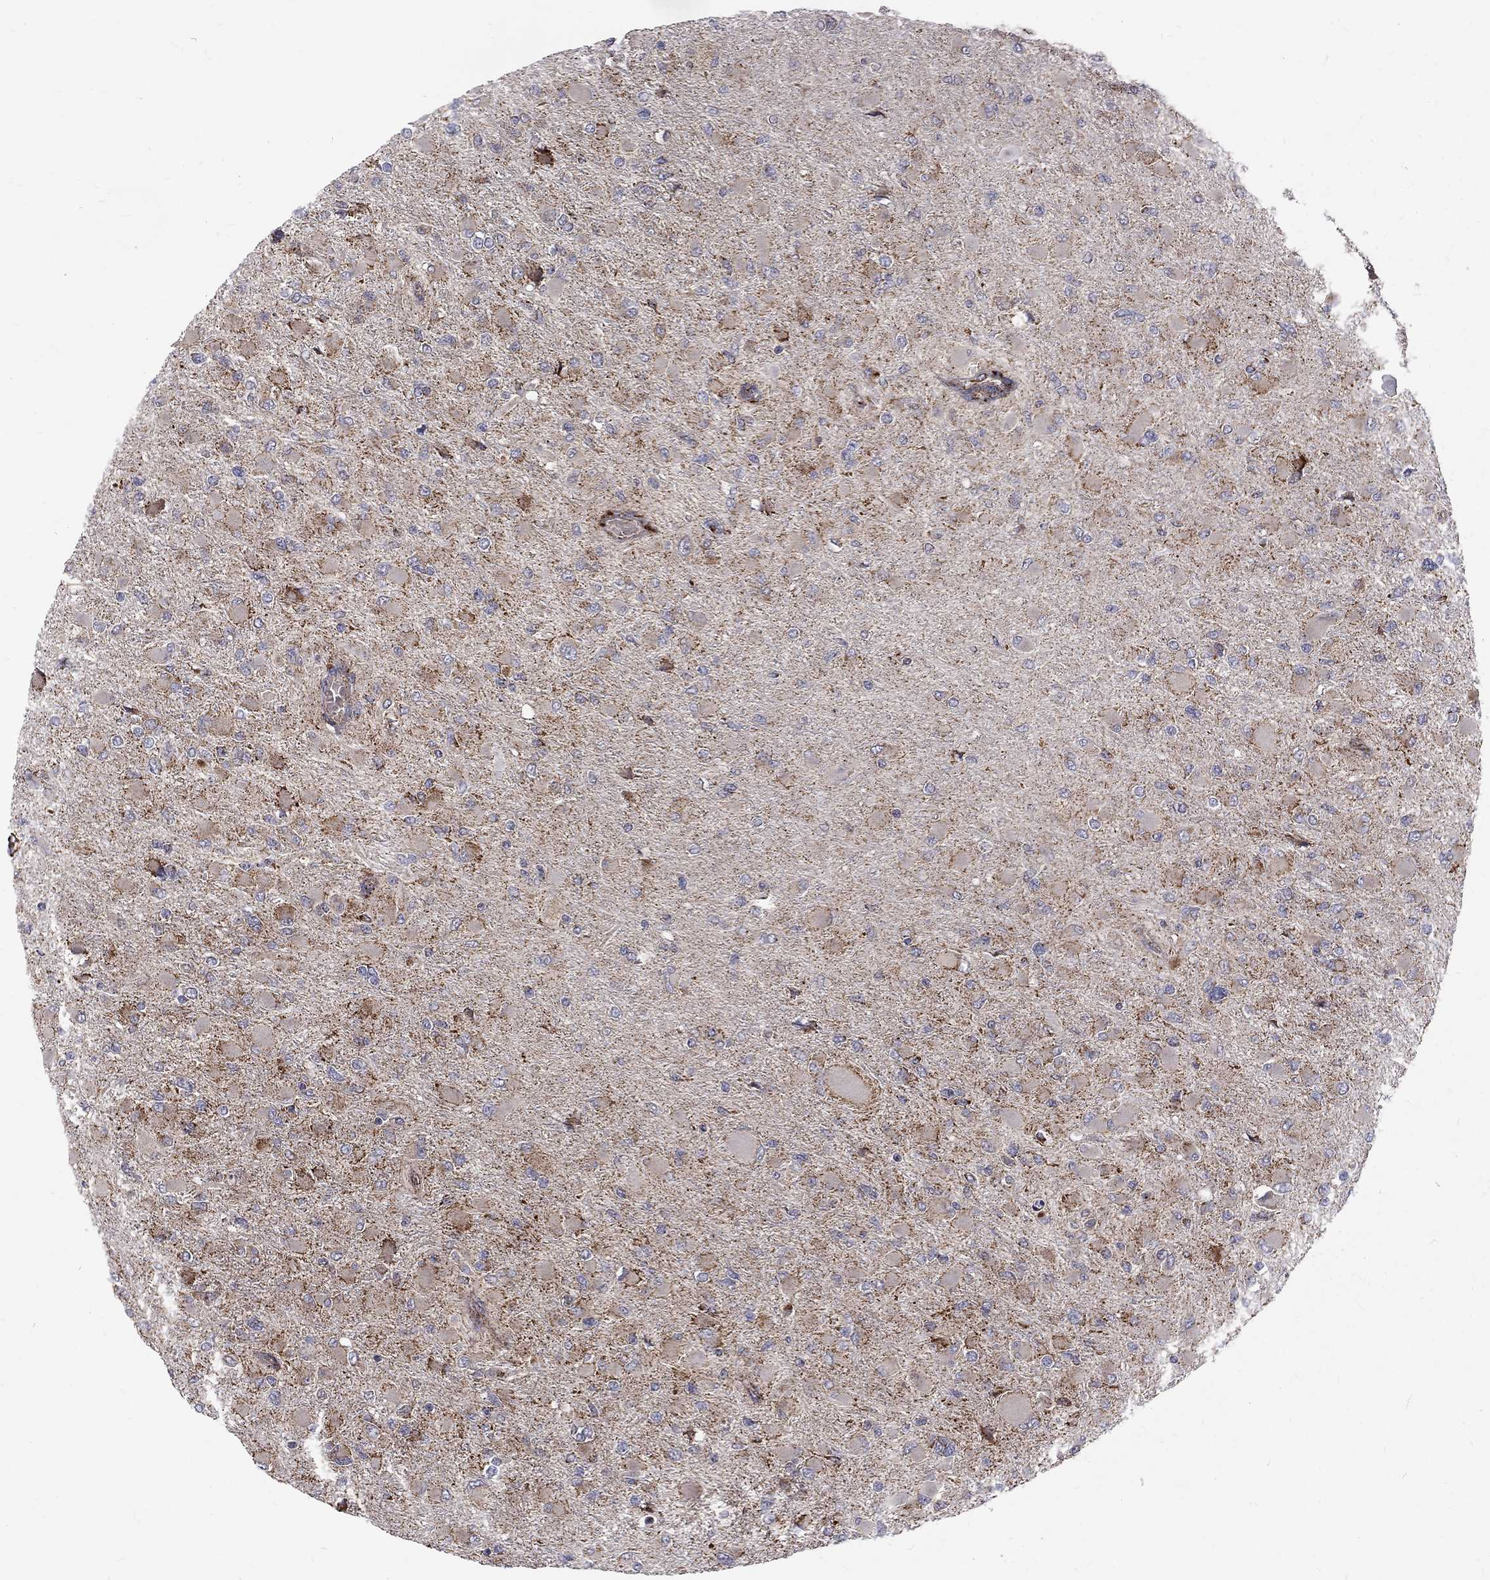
{"staining": {"intensity": "moderate", "quantity": "25%-75%", "location": "cytoplasmic/membranous"}, "tissue": "glioma", "cell_type": "Tumor cells", "image_type": "cancer", "snomed": [{"axis": "morphology", "description": "Glioma, malignant, High grade"}, {"axis": "topography", "description": "Cerebral cortex"}], "caption": "IHC histopathology image of neoplastic tissue: human malignant high-grade glioma stained using IHC shows medium levels of moderate protein expression localized specifically in the cytoplasmic/membranous of tumor cells, appearing as a cytoplasmic/membranous brown color.", "gene": "ALDH1B1", "patient": {"sex": "female", "age": 36}}